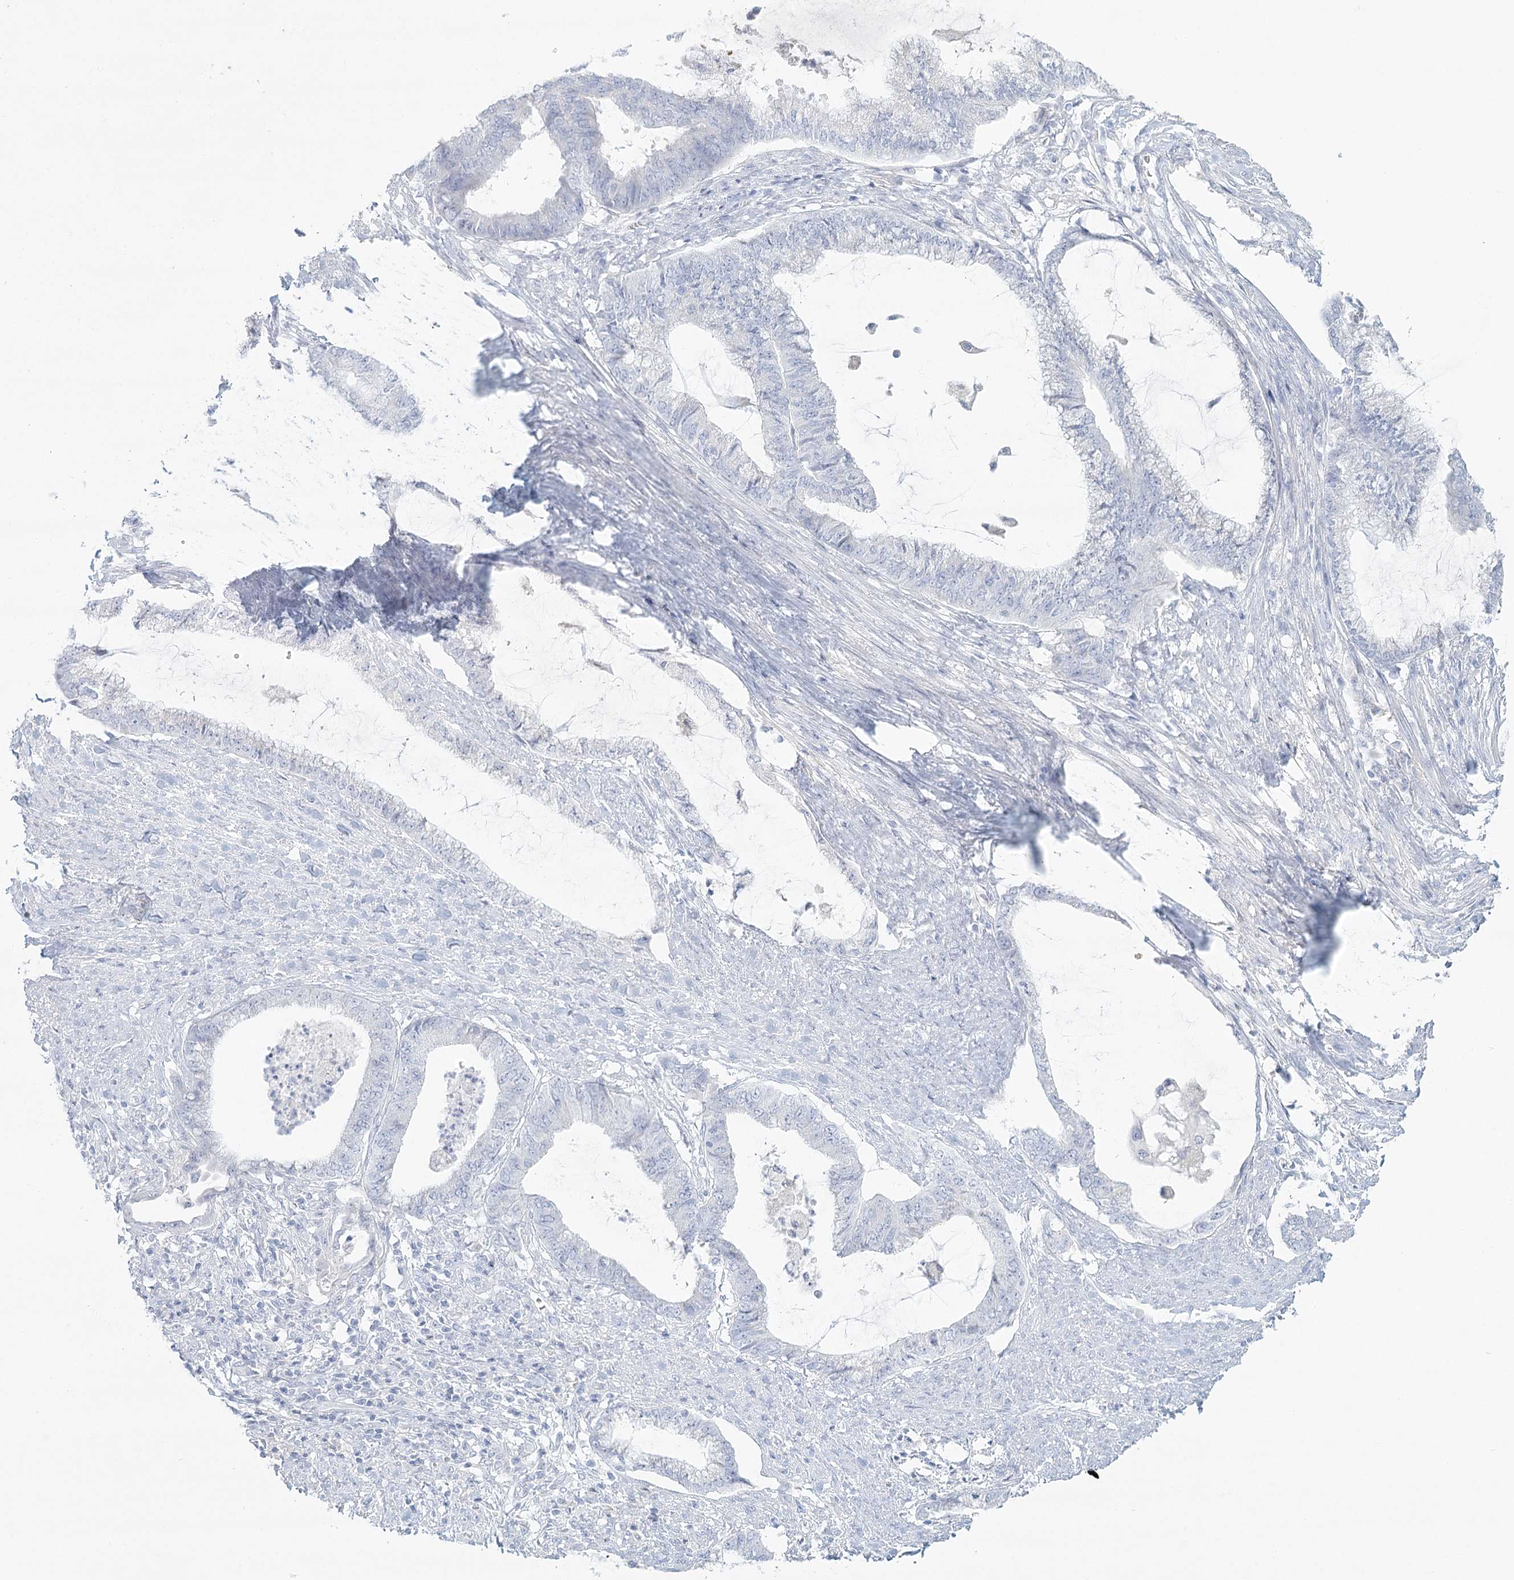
{"staining": {"intensity": "negative", "quantity": "none", "location": "none"}, "tissue": "endometrial cancer", "cell_type": "Tumor cells", "image_type": "cancer", "snomed": [{"axis": "morphology", "description": "Adenocarcinoma, NOS"}, {"axis": "topography", "description": "Endometrium"}], "caption": "IHC of human endometrial cancer reveals no staining in tumor cells.", "gene": "DMGDH", "patient": {"sex": "female", "age": 86}}